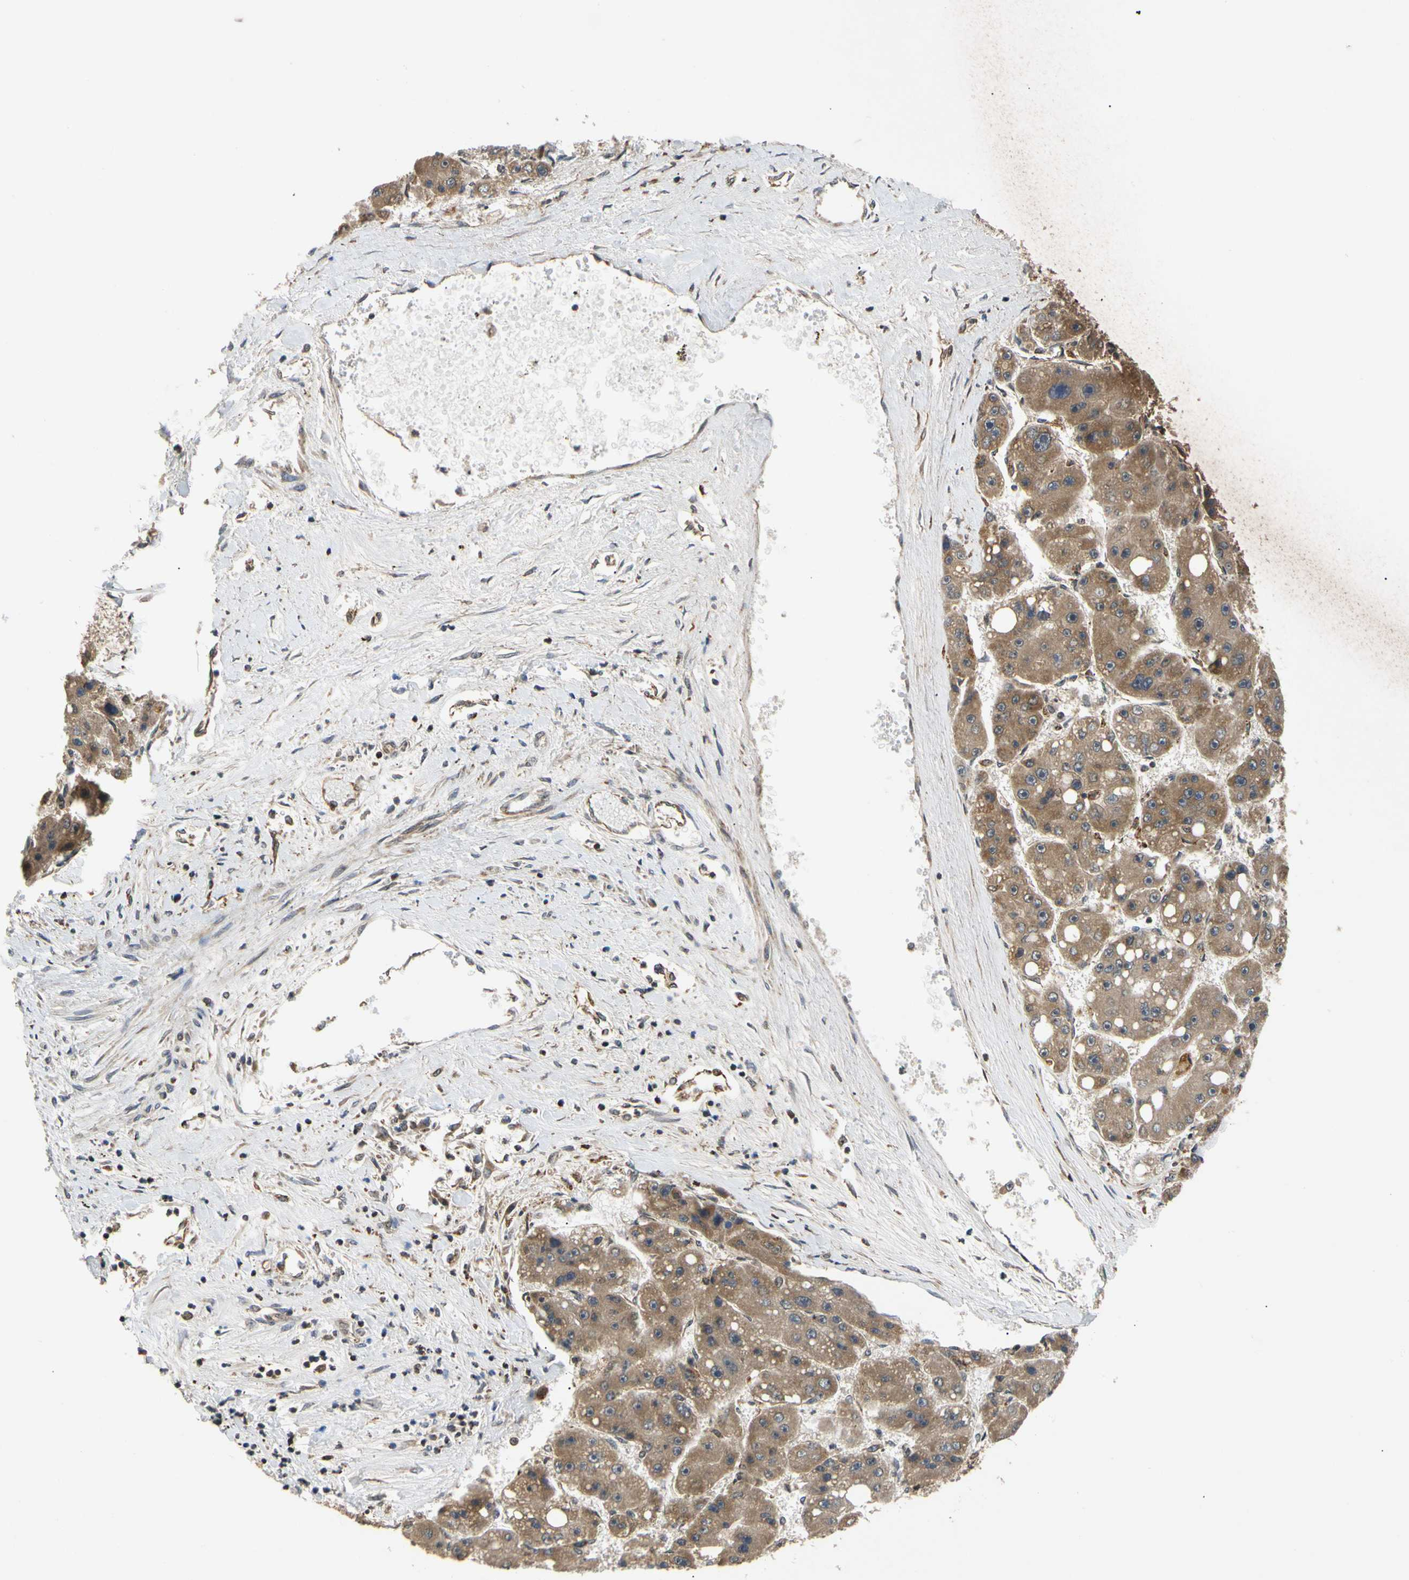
{"staining": {"intensity": "strong", "quantity": ">75%", "location": "cytoplasmic/membranous"}, "tissue": "liver cancer", "cell_type": "Tumor cells", "image_type": "cancer", "snomed": [{"axis": "morphology", "description": "Carcinoma, Hepatocellular, NOS"}, {"axis": "topography", "description": "Liver"}], "caption": "High-power microscopy captured an IHC photomicrograph of liver hepatocellular carcinoma, revealing strong cytoplasmic/membranous staining in approximately >75% of tumor cells.", "gene": "MRPS22", "patient": {"sex": "female", "age": 61}}